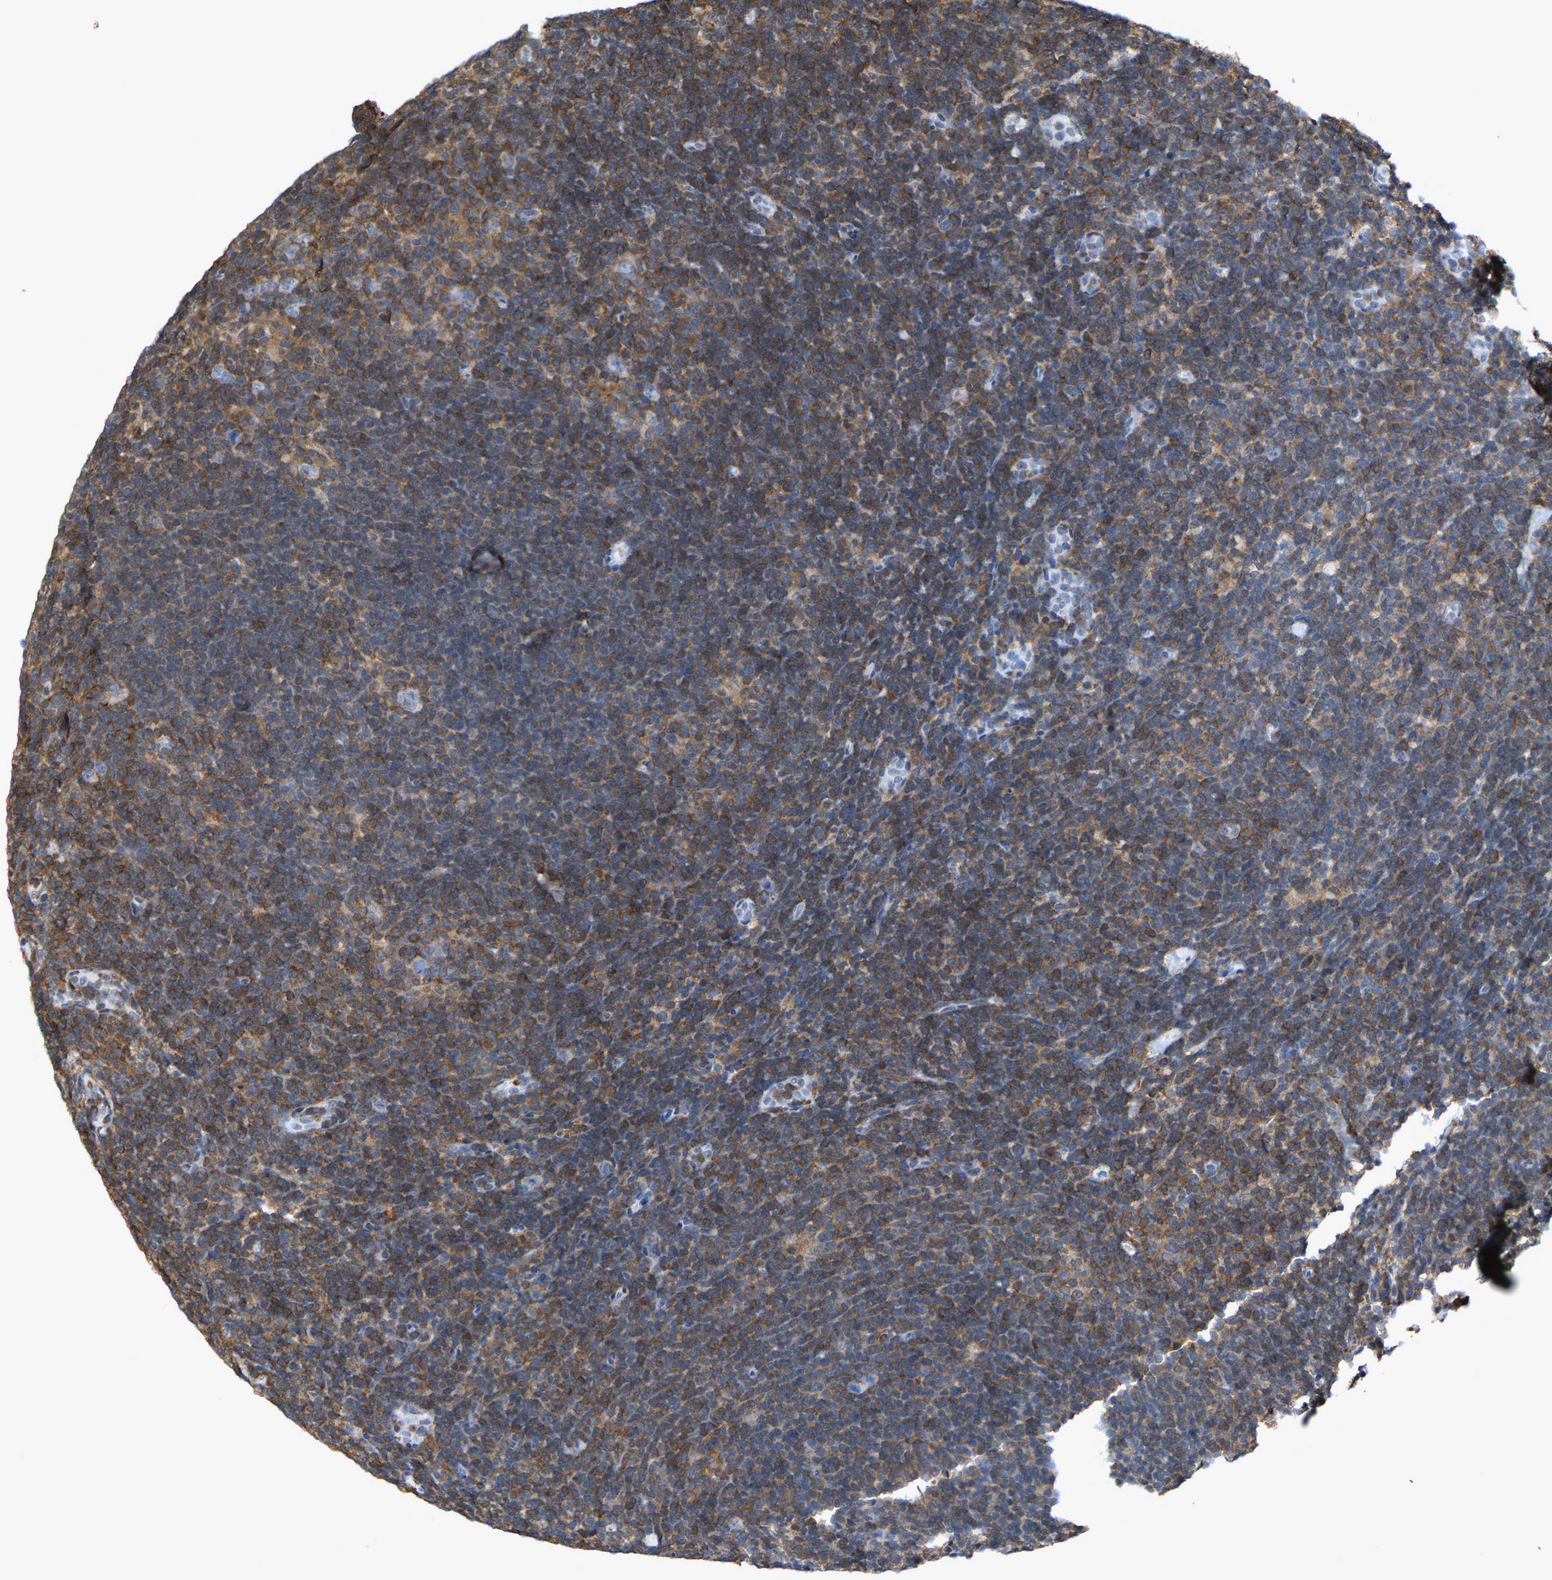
{"staining": {"intensity": "negative", "quantity": "none", "location": "none"}, "tissue": "lymphoma", "cell_type": "Tumor cells", "image_type": "cancer", "snomed": [{"axis": "morphology", "description": "Hodgkin's disease, NOS"}, {"axis": "topography", "description": "Lymph node"}], "caption": "Protein analysis of Hodgkin's disease demonstrates no significant positivity in tumor cells. (IHC, brightfield microscopy, high magnification).", "gene": "FGD3", "patient": {"sex": "female", "age": 57}}